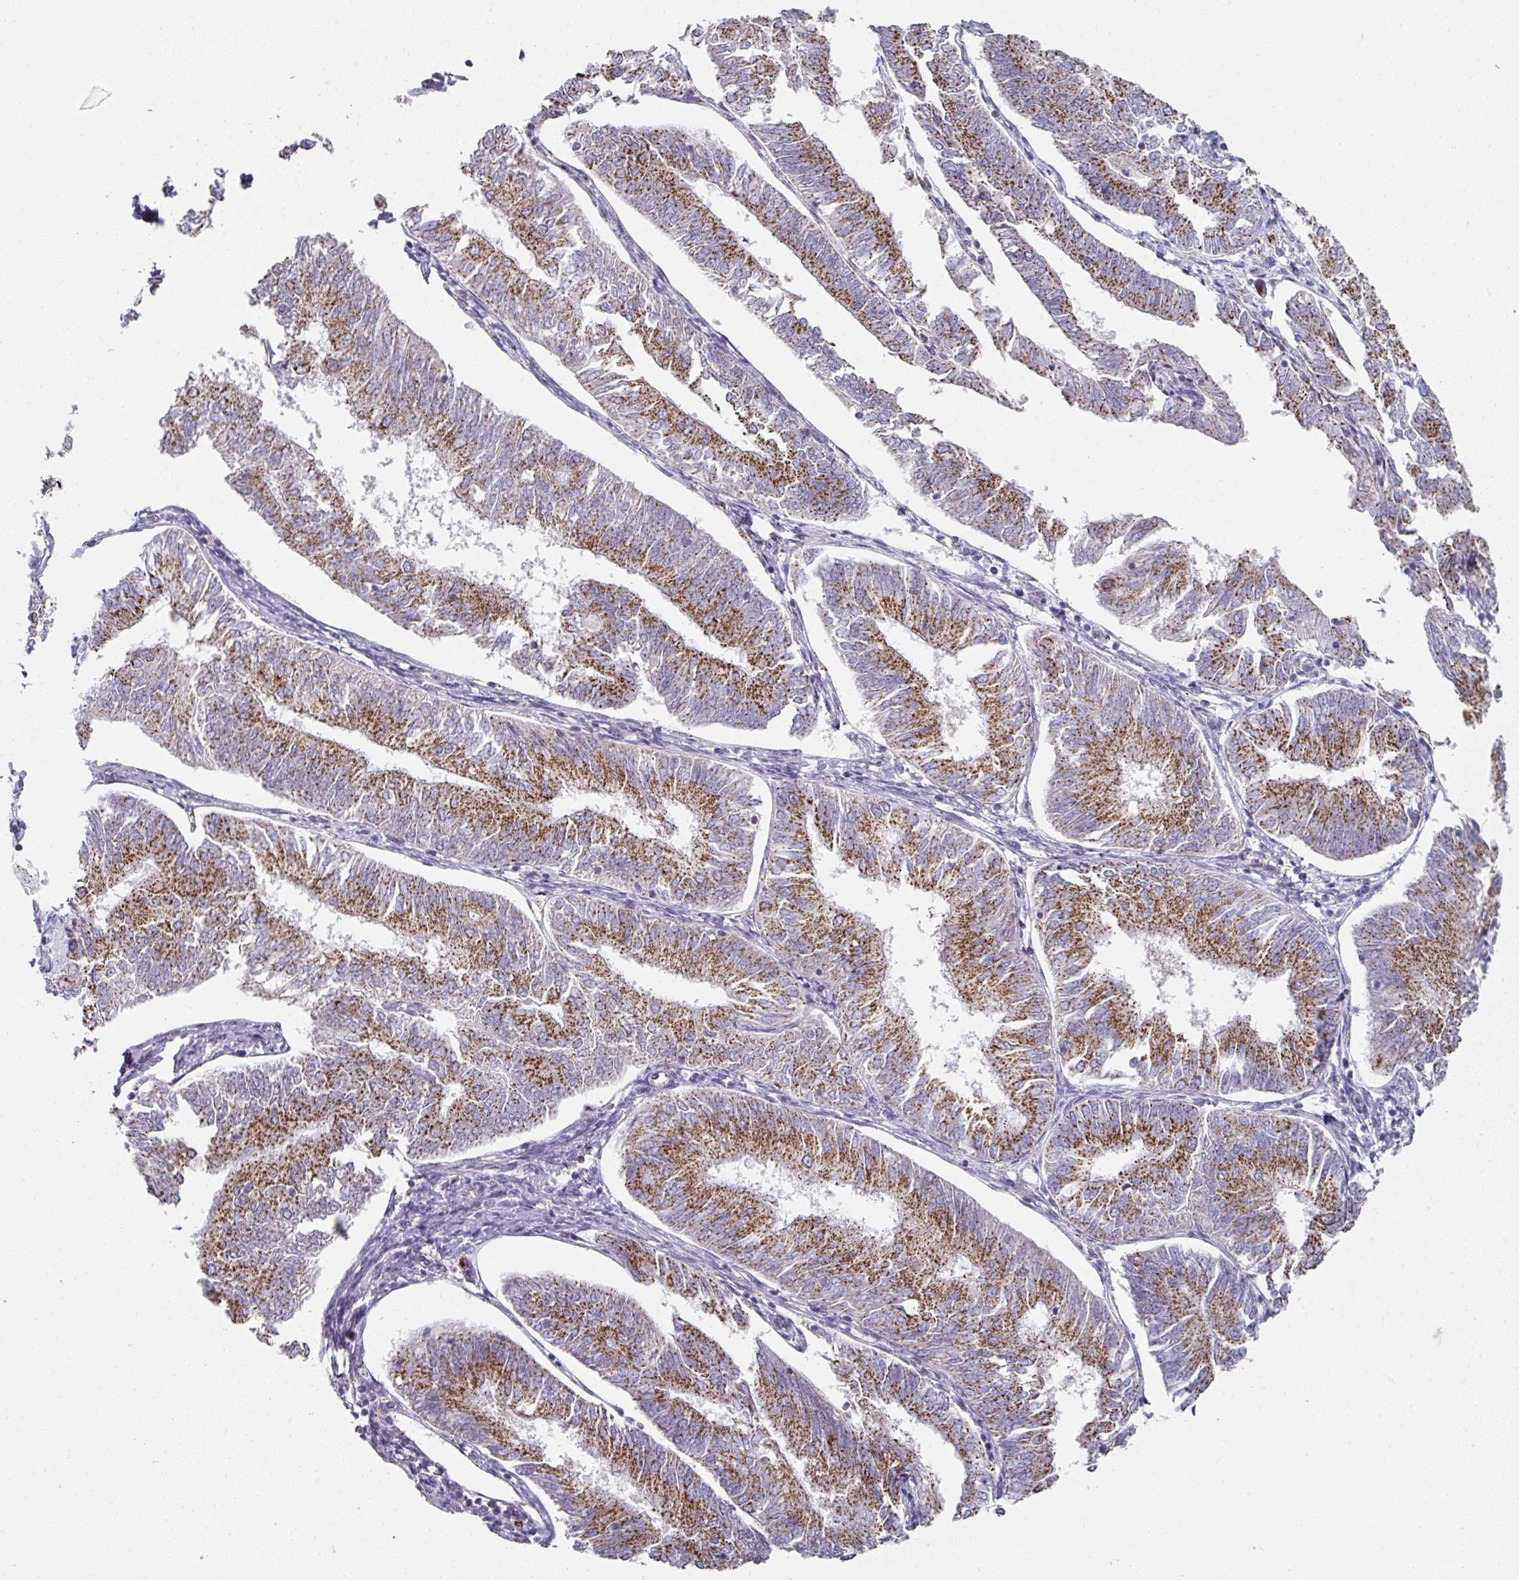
{"staining": {"intensity": "strong", "quantity": ">75%", "location": "cytoplasmic/membranous"}, "tissue": "endometrial cancer", "cell_type": "Tumor cells", "image_type": "cancer", "snomed": [{"axis": "morphology", "description": "Adenocarcinoma, NOS"}, {"axis": "topography", "description": "Endometrium"}], "caption": "Endometrial adenocarcinoma was stained to show a protein in brown. There is high levels of strong cytoplasmic/membranous positivity in about >75% of tumor cells.", "gene": "CCDC85B", "patient": {"sex": "female", "age": 58}}